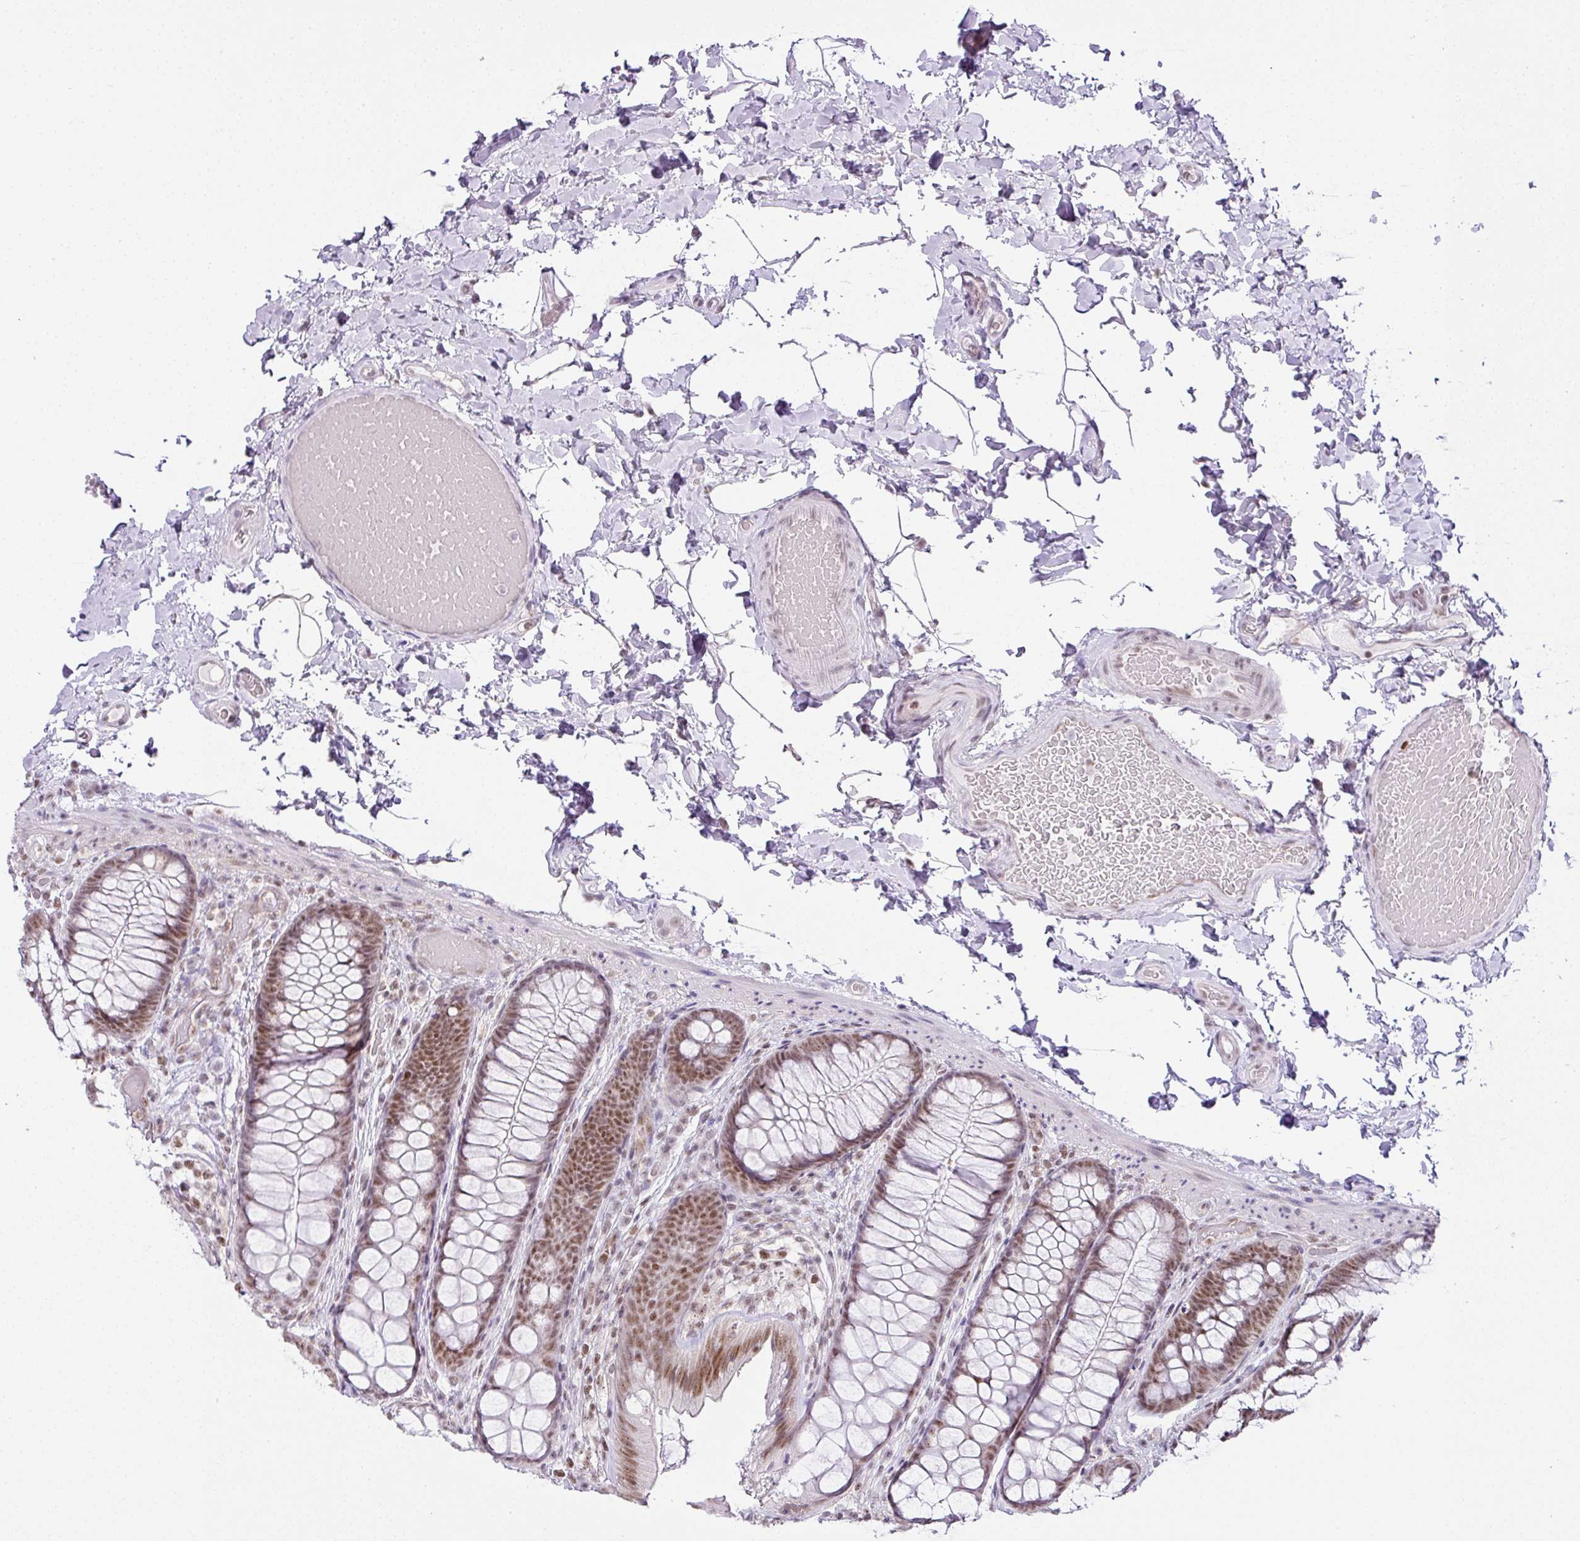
{"staining": {"intensity": "weak", "quantity": "25%-75%", "location": "nuclear"}, "tissue": "colon", "cell_type": "Endothelial cells", "image_type": "normal", "snomed": [{"axis": "morphology", "description": "Normal tissue, NOS"}, {"axis": "topography", "description": "Colon"}], "caption": "Immunohistochemical staining of normal human colon reveals 25%-75% levels of weak nuclear protein expression in about 25%-75% of endothelial cells. (Brightfield microscopy of DAB IHC at high magnification).", "gene": "FAM32A", "patient": {"sex": "male", "age": 46}}